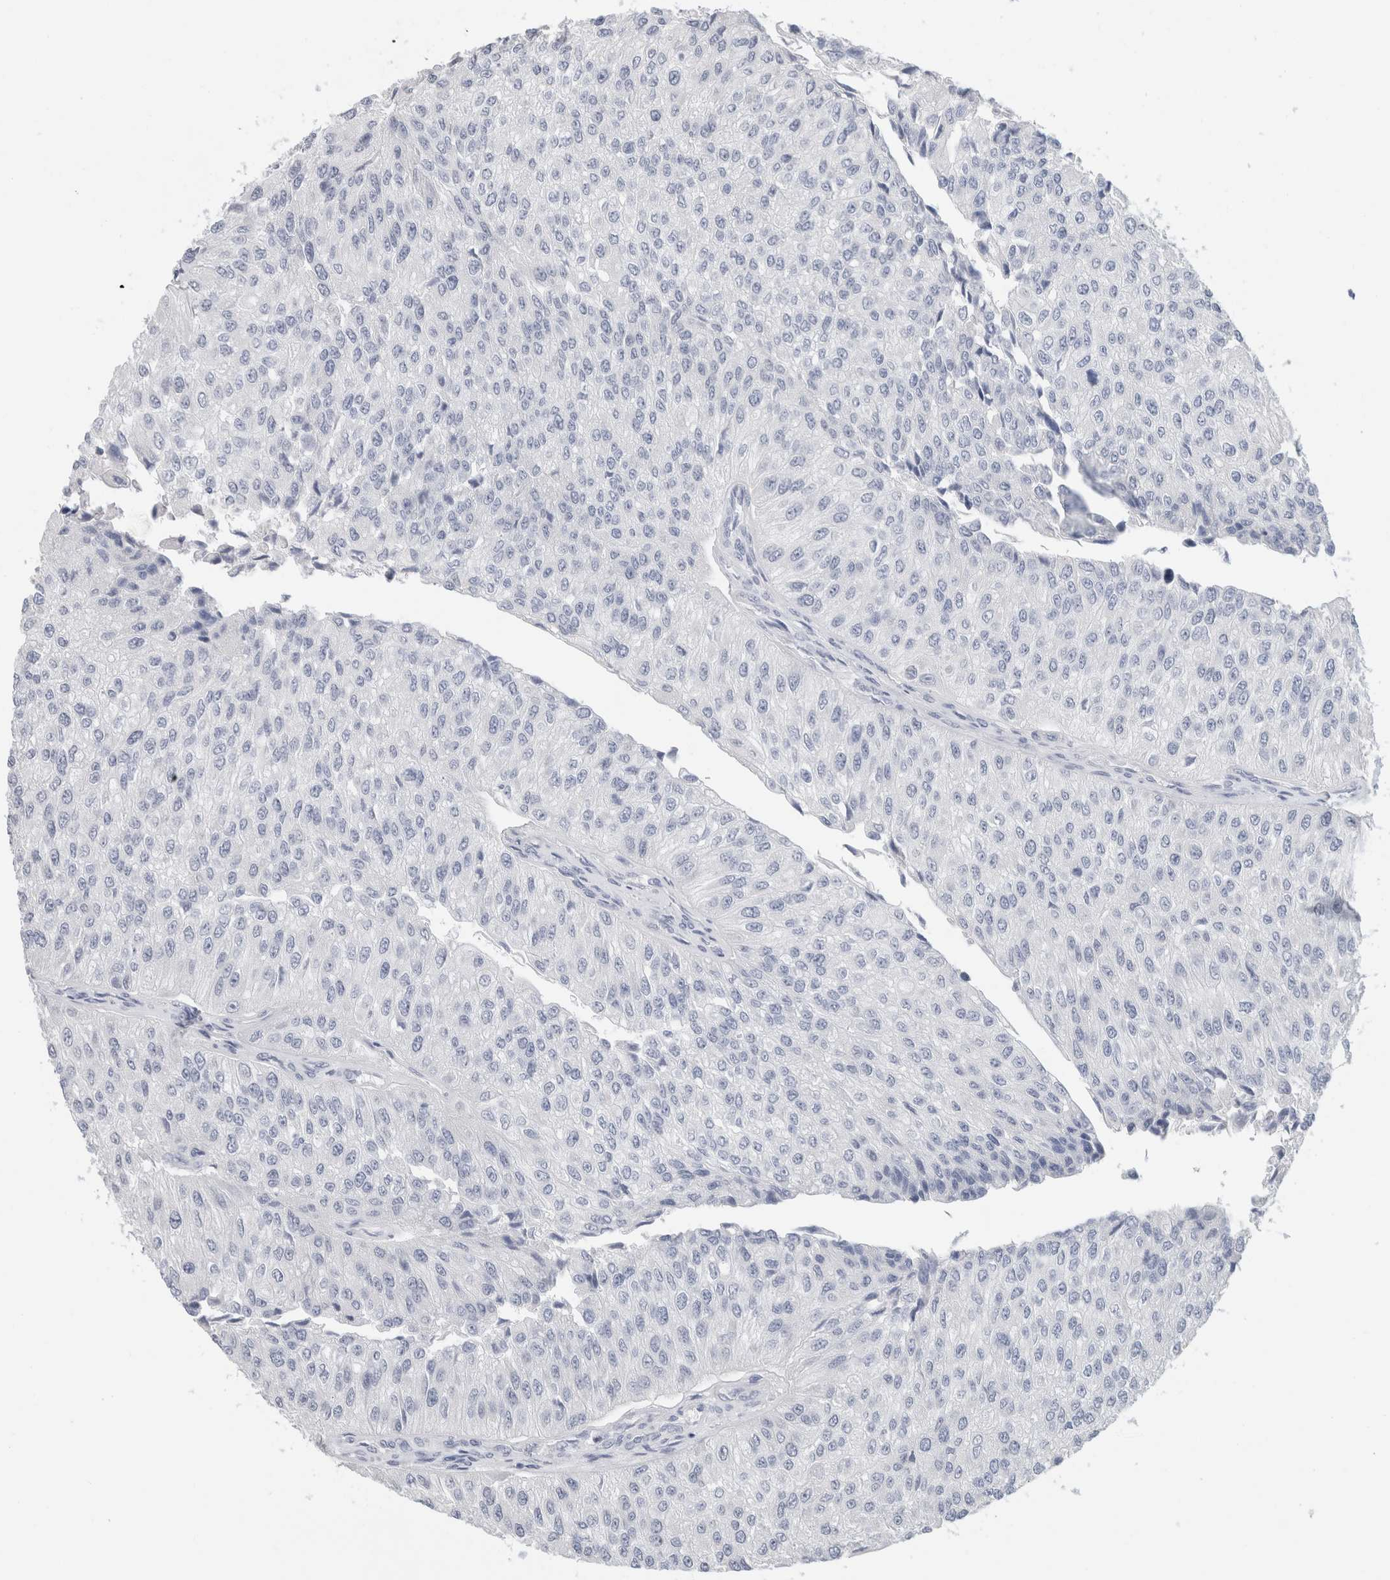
{"staining": {"intensity": "negative", "quantity": "none", "location": "none"}, "tissue": "urothelial cancer", "cell_type": "Tumor cells", "image_type": "cancer", "snomed": [{"axis": "morphology", "description": "Urothelial carcinoma, High grade"}, {"axis": "topography", "description": "Kidney"}, {"axis": "topography", "description": "Urinary bladder"}], "caption": "Histopathology image shows no protein expression in tumor cells of urothelial cancer tissue.", "gene": "BCAN", "patient": {"sex": "male", "age": 77}}